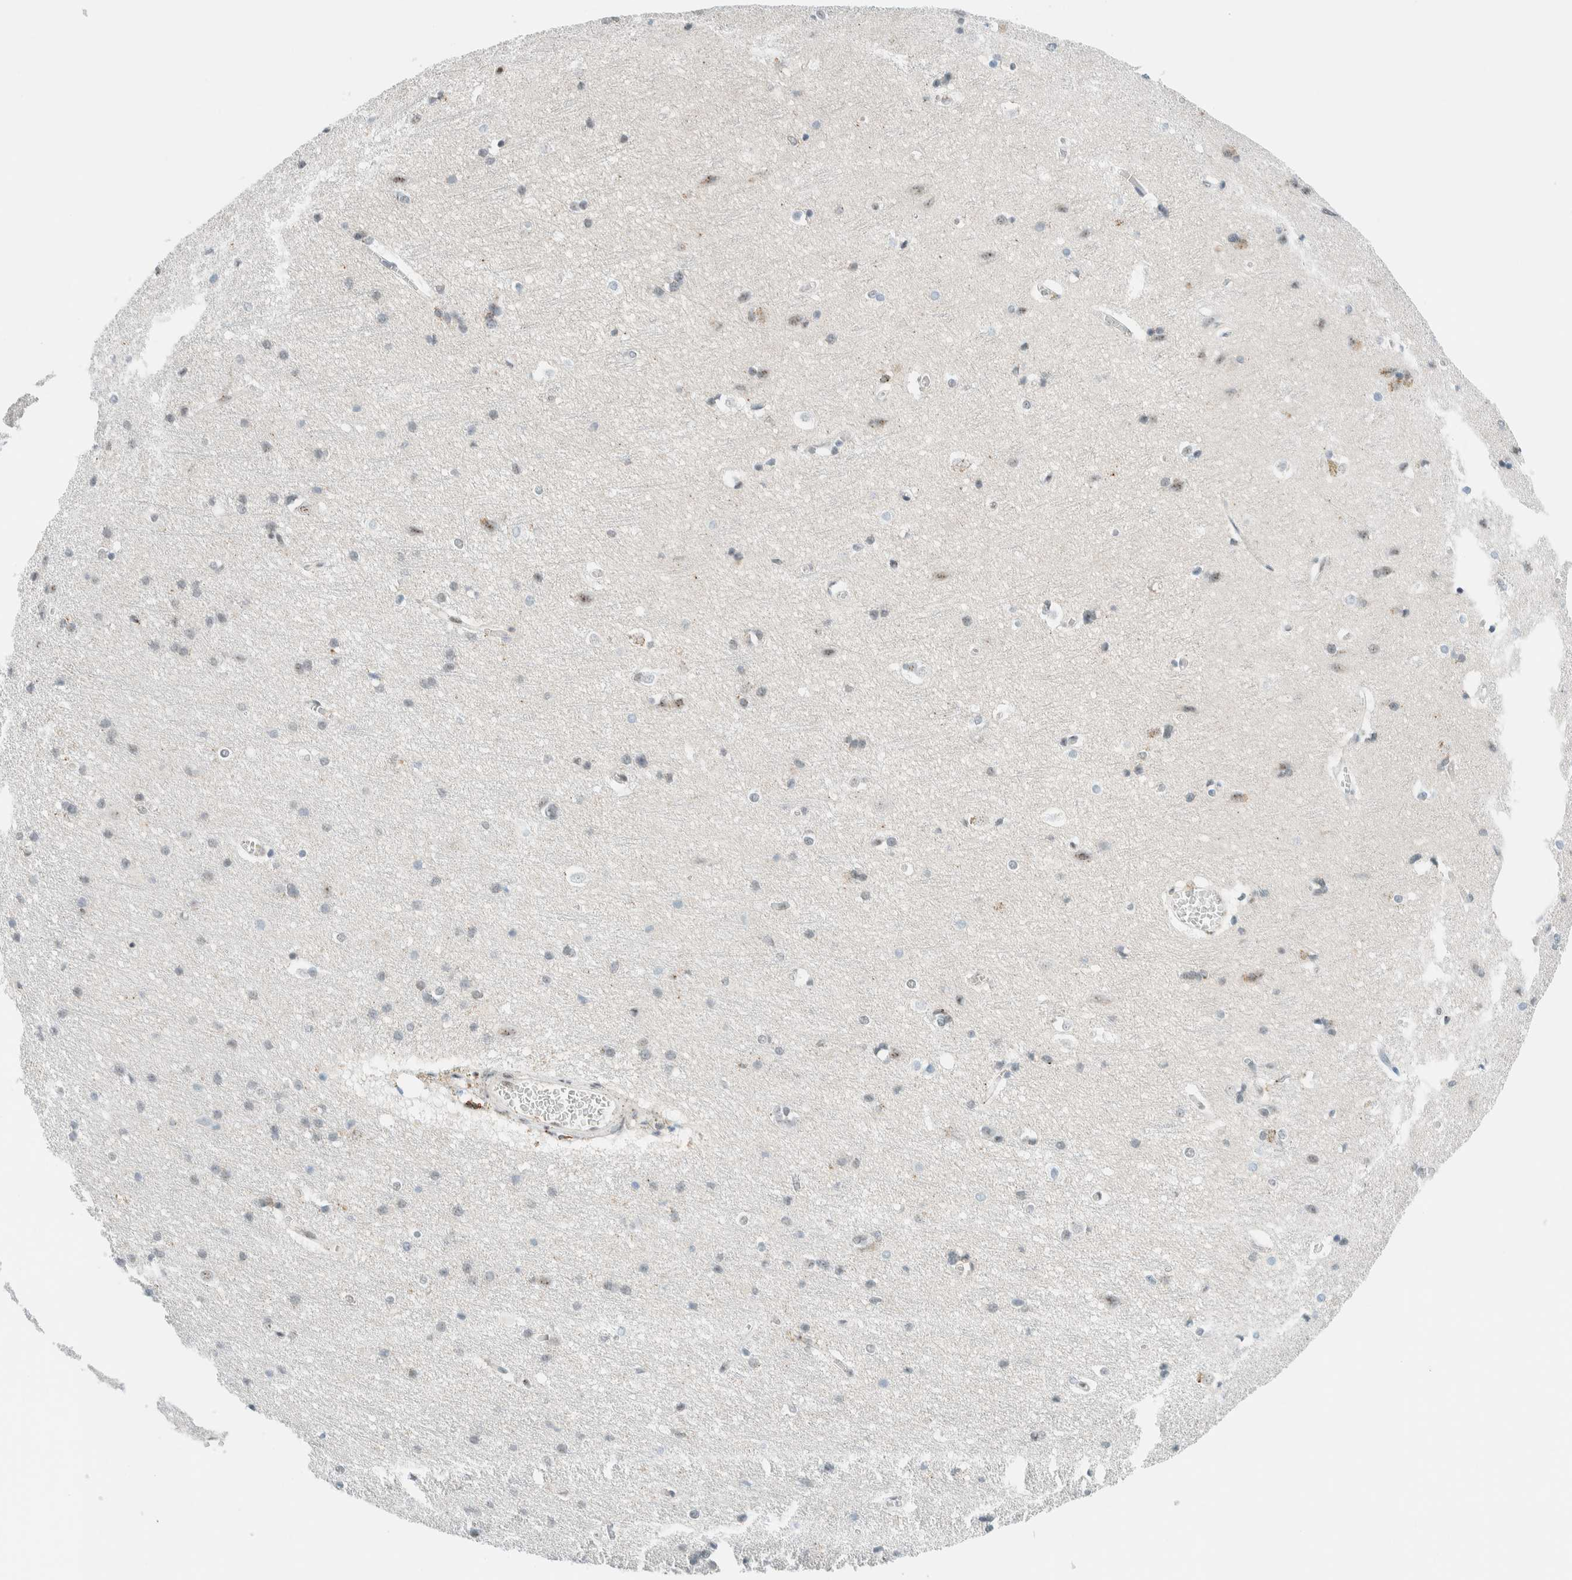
{"staining": {"intensity": "weak", "quantity": ">75%", "location": "nuclear"}, "tissue": "cerebral cortex", "cell_type": "Endothelial cells", "image_type": "normal", "snomed": [{"axis": "morphology", "description": "Normal tissue, NOS"}, {"axis": "topography", "description": "Cerebral cortex"}], "caption": "This photomicrograph reveals immunohistochemistry (IHC) staining of normal human cerebral cortex, with low weak nuclear expression in approximately >75% of endothelial cells.", "gene": "CYSRT1", "patient": {"sex": "male", "age": 54}}